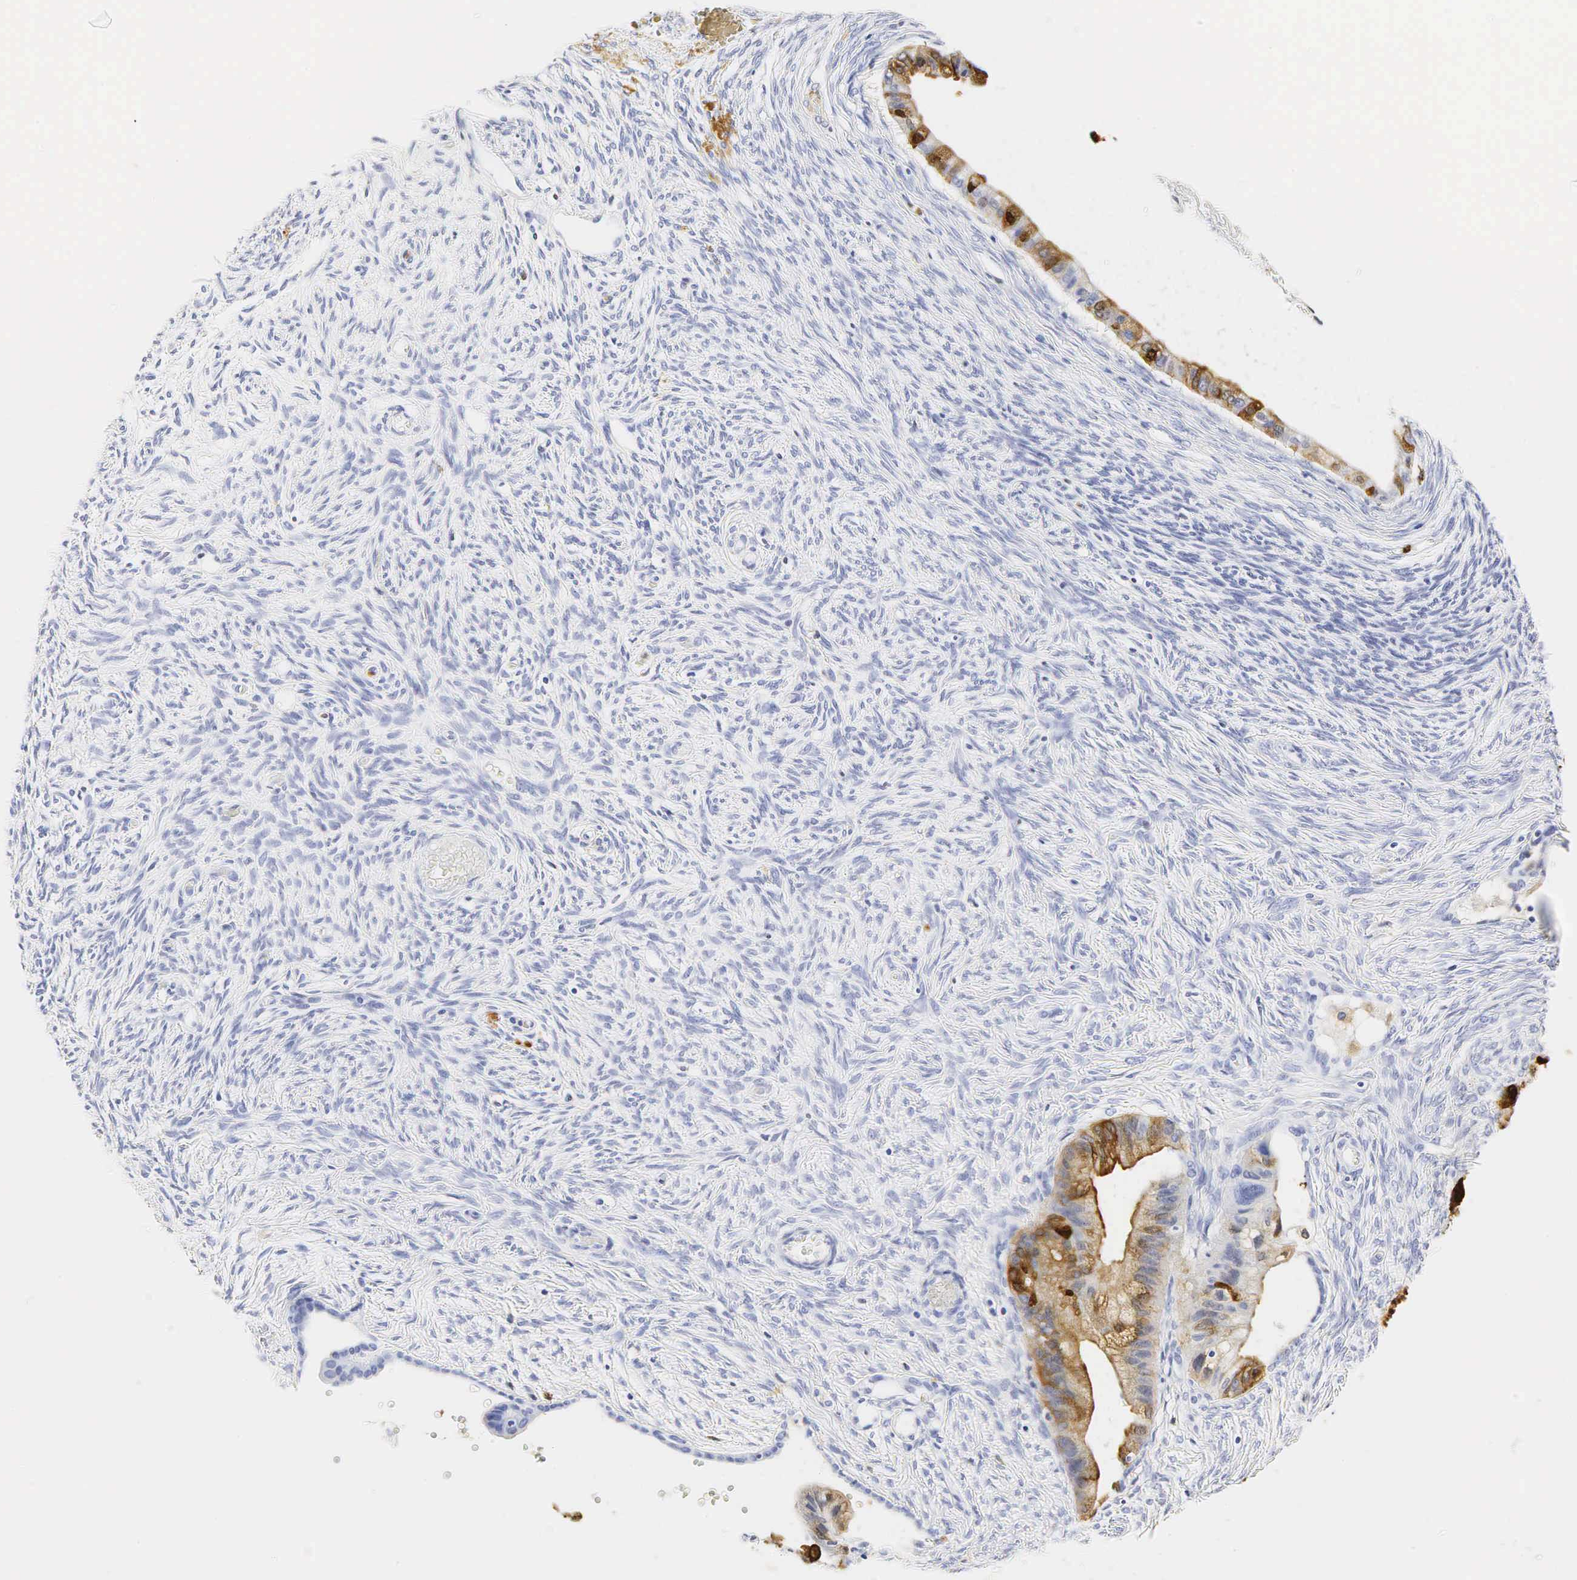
{"staining": {"intensity": "strong", "quantity": "25%-75%", "location": "cytoplasmic/membranous"}, "tissue": "ovarian cancer", "cell_type": "Tumor cells", "image_type": "cancer", "snomed": [{"axis": "morphology", "description": "Cystadenocarcinoma, mucinous, NOS"}, {"axis": "topography", "description": "Ovary"}], "caption": "IHC micrograph of human ovarian mucinous cystadenocarcinoma stained for a protein (brown), which demonstrates high levels of strong cytoplasmic/membranous positivity in about 25%-75% of tumor cells.", "gene": "LYZ", "patient": {"sex": "female", "age": 57}}